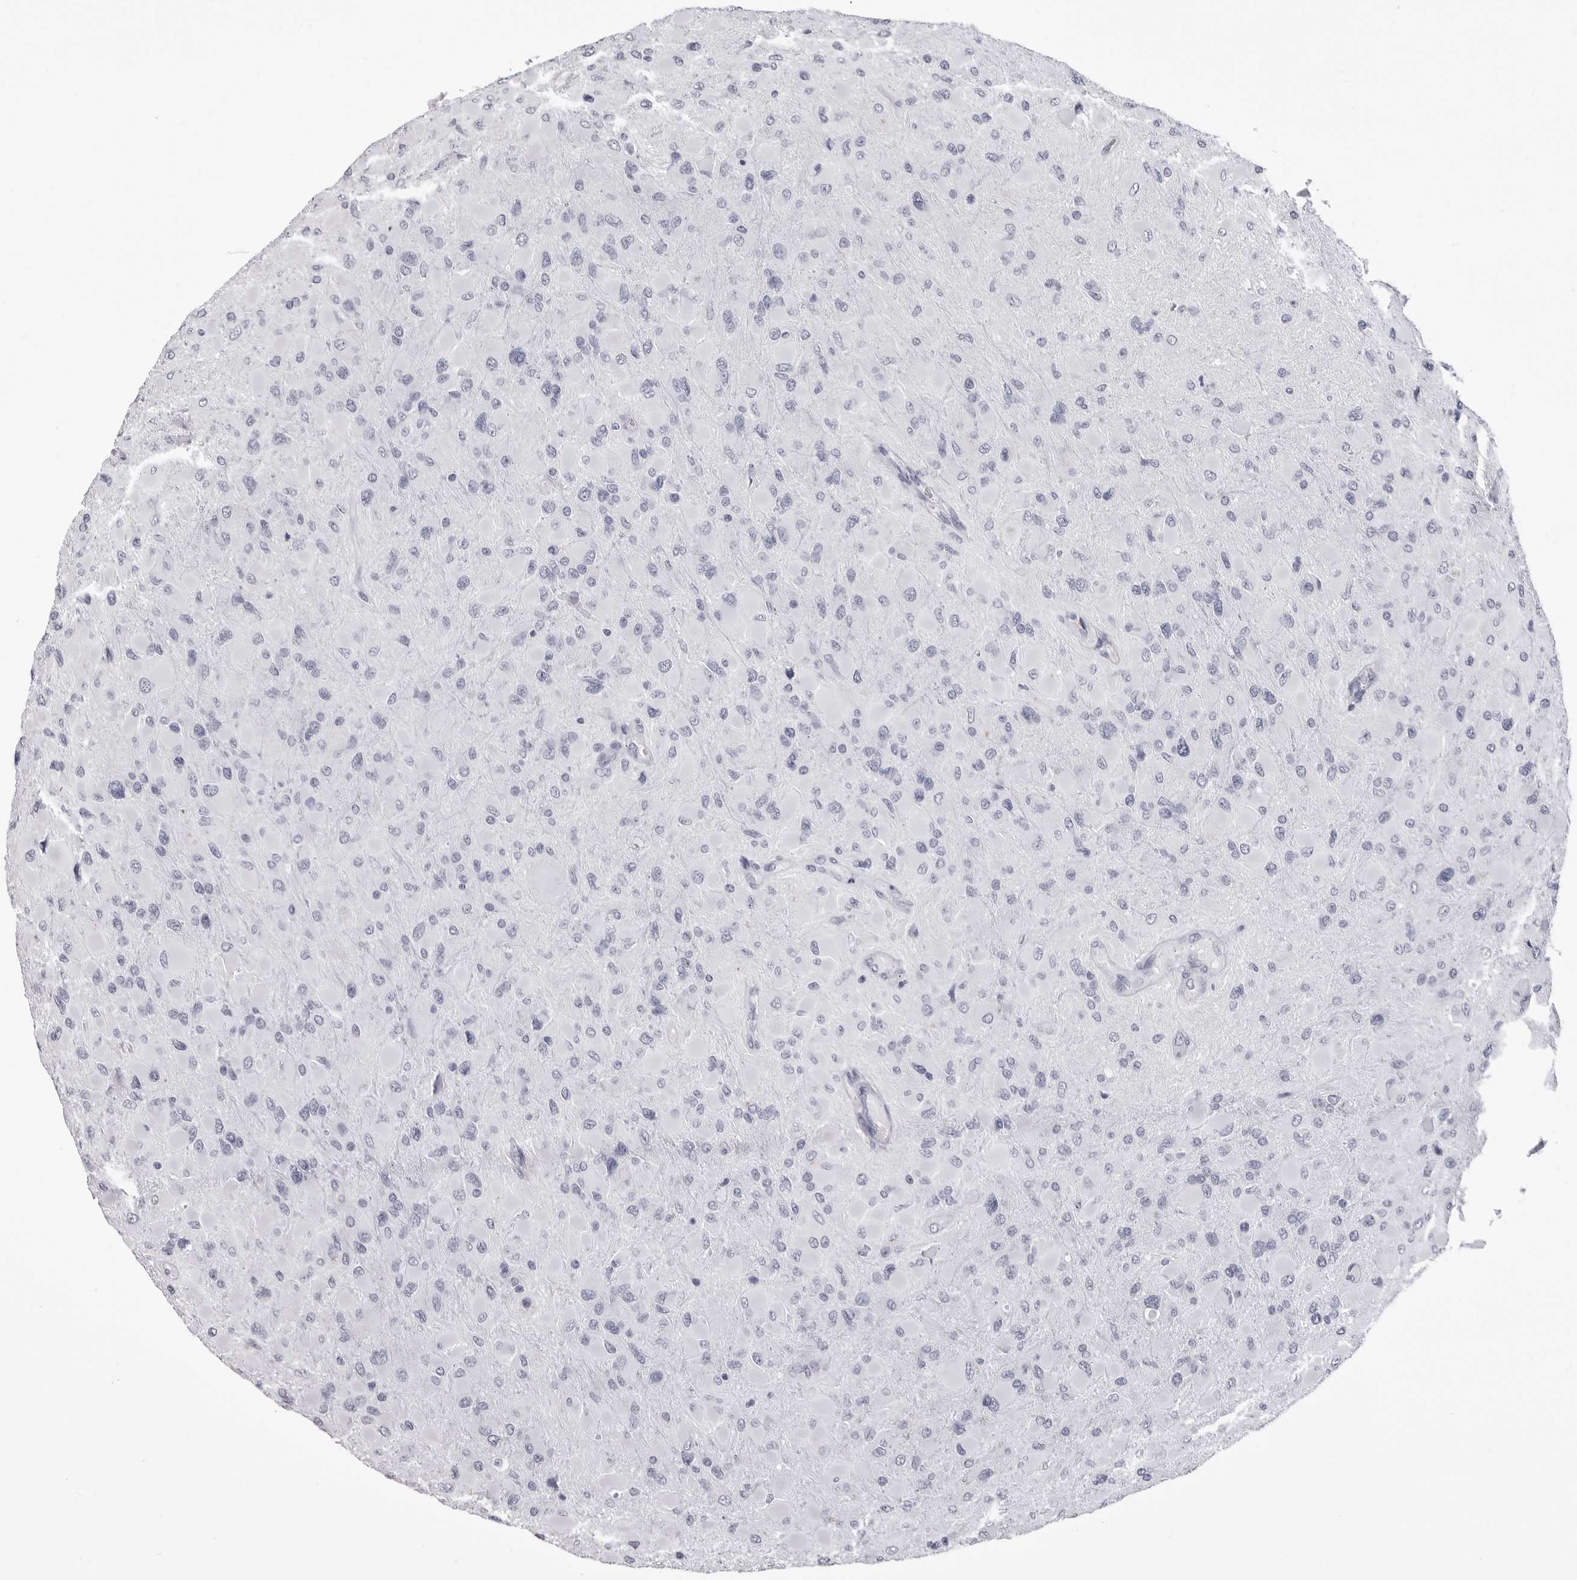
{"staining": {"intensity": "negative", "quantity": "none", "location": "none"}, "tissue": "glioma", "cell_type": "Tumor cells", "image_type": "cancer", "snomed": [{"axis": "morphology", "description": "Glioma, malignant, High grade"}, {"axis": "topography", "description": "Cerebral cortex"}], "caption": "Tumor cells are negative for protein expression in human high-grade glioma (malignant).", "gene": "LGALS4", "patient": {"sex": "female", "age": 36}}